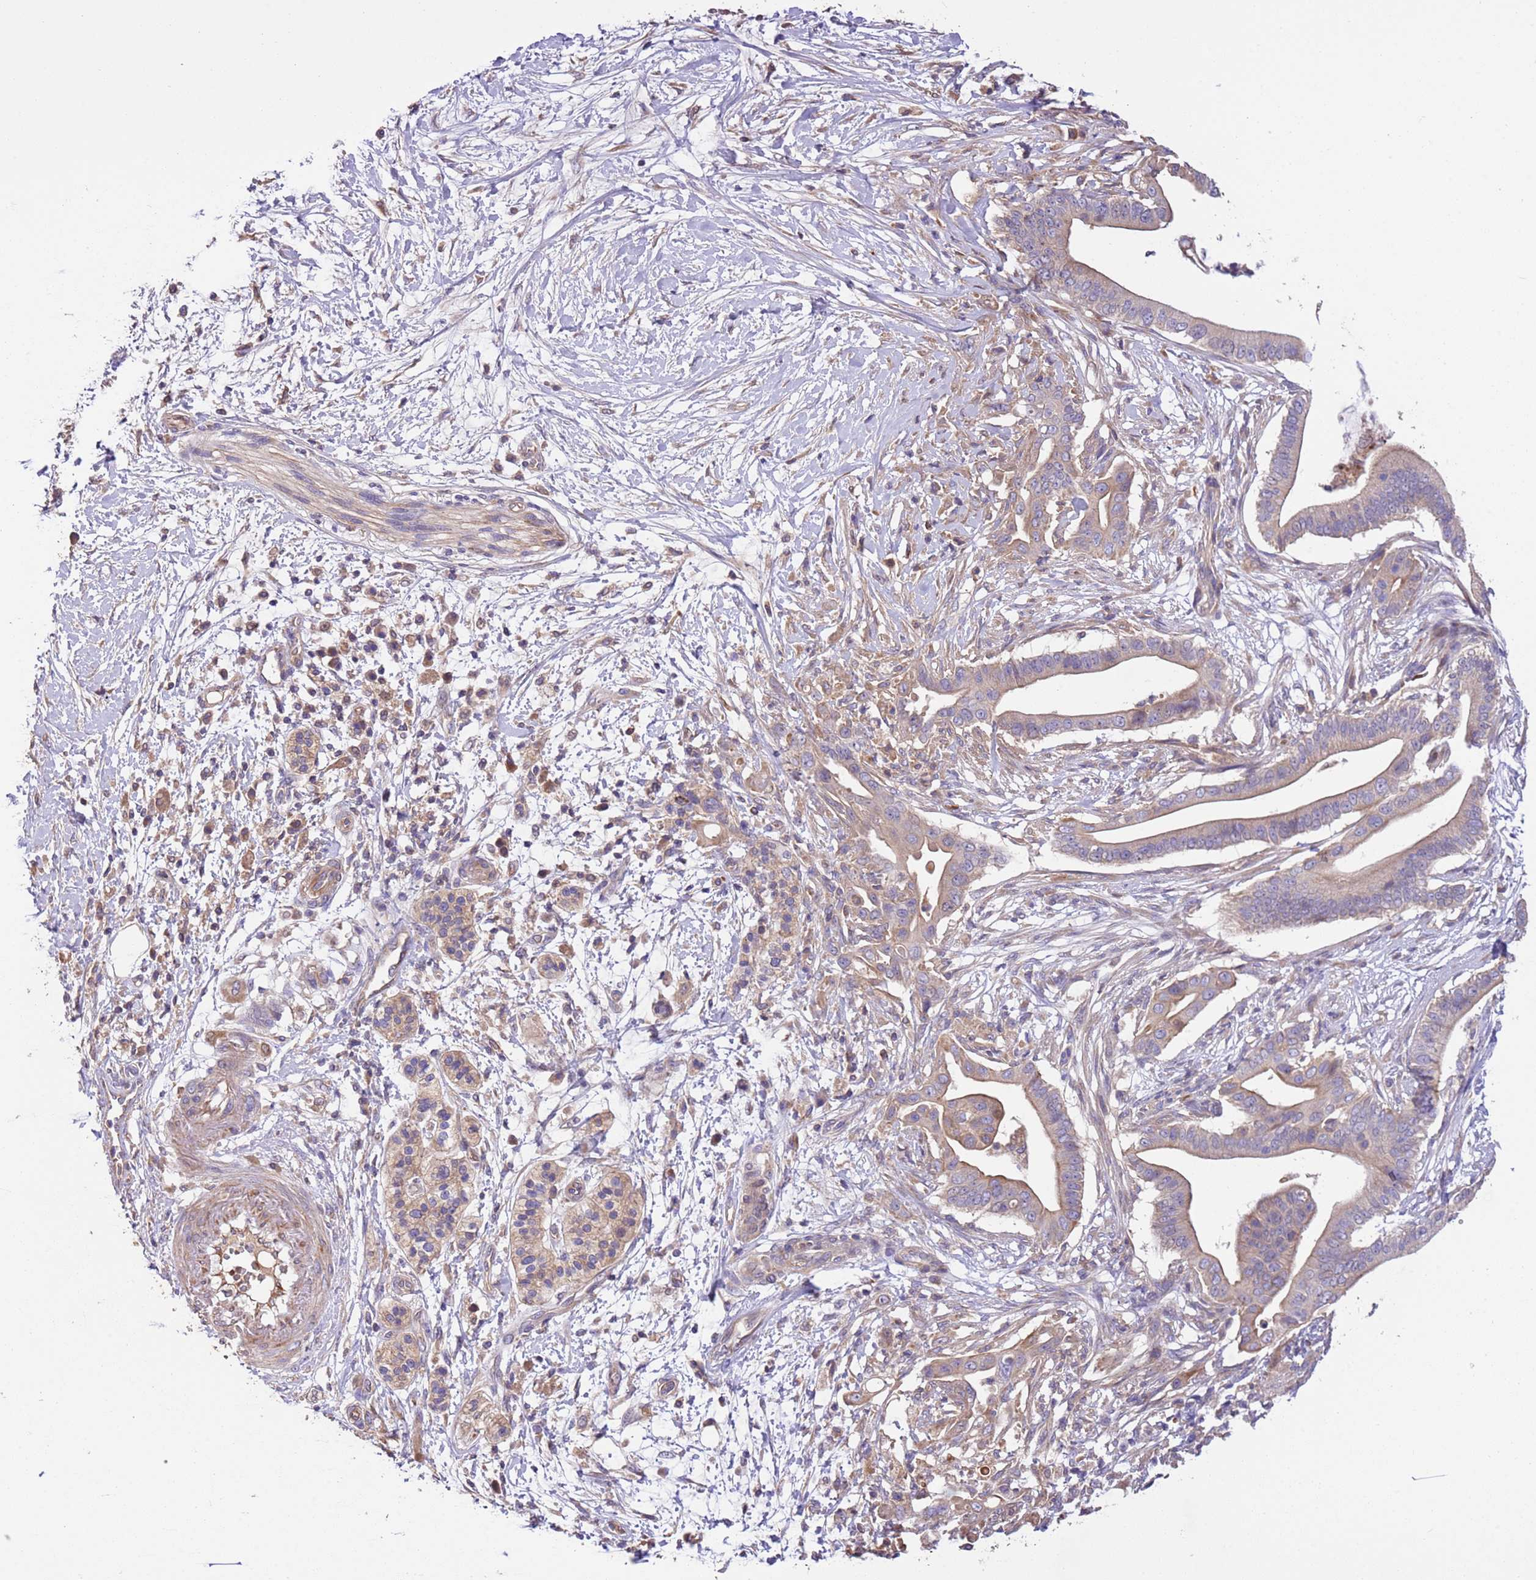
{"staining": {"intensity": "weak", "quantity": "25%-75%", "location": "cytoplasmic/membranous"}, "tissue": "pancreatic cancer", "cell_type": "Tumor cells", "image_type": "cancer", "snomed": [{"axis": "morphology", "description": "Adenocarcinoma, NOS"}, {"axis": "topography", "description": "Pancreas"}], "caption": "Pancreatic cancer (adenocarcinoma) stained for a protein (brown) reveals weak cytoplasmic/membranous positive staining in approximately 25%-75% of tumor cells.", "gene": "FAM89B", "patient": {"sex": "male", "age": 68}}